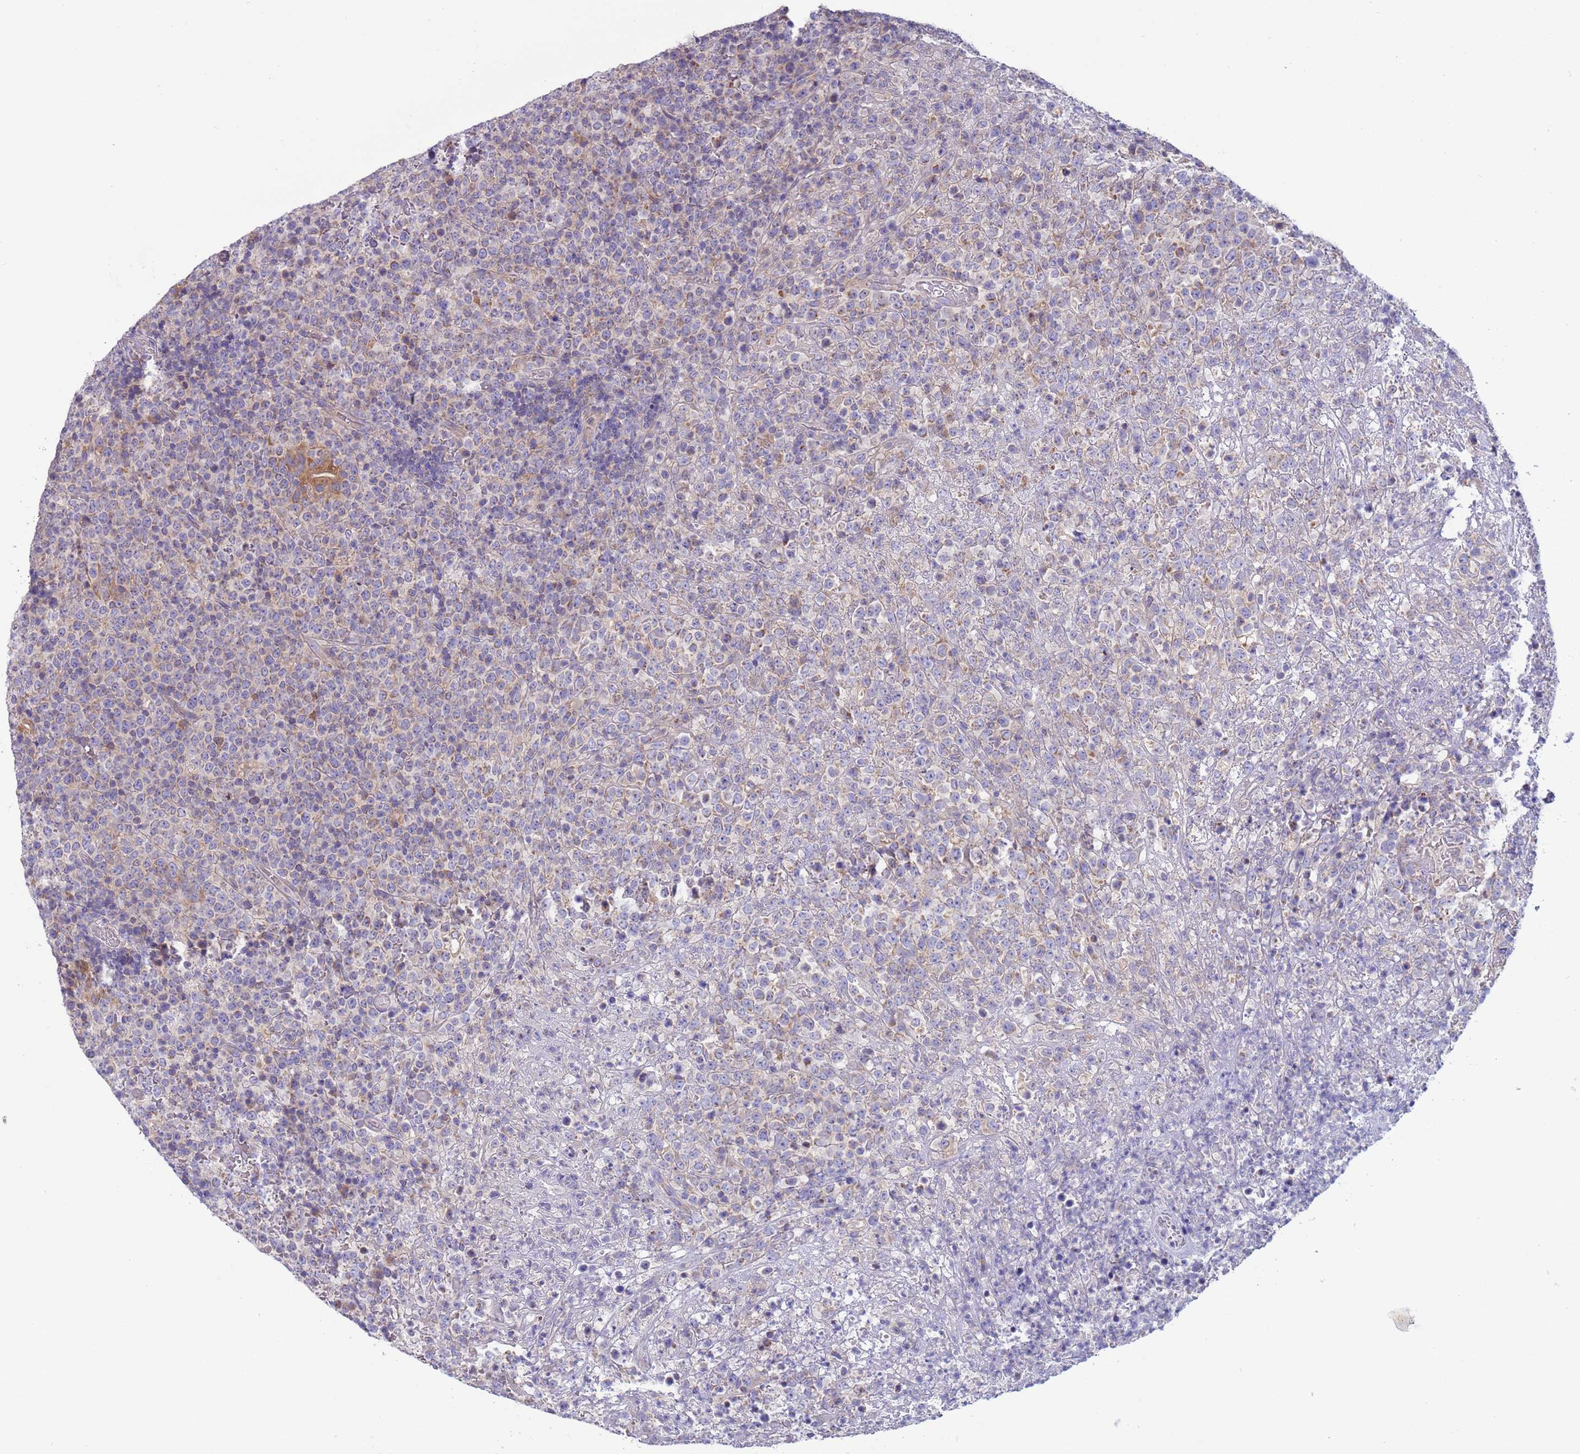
{"staining": {"intensity": "weak", "quantity": "<25%", "location": "cytoplasmic/membranous"}, "tissue": "lymphoma", "cell_type": "Tumor cells", "image_type": "cancer", "snomed": [{"axis": "morphology", "description": "Malignant lymphoma, non-Hodgkin's type, High grade"}, {"axis": "topography", "description": "Colon"}], "caption": "Tumor cells show no significant protein staining in high-grade malignant lymphoma, non-Hodgkin's type.", "gene": "UQCRQ", "patient": {"sex": "female", "age": 53}}